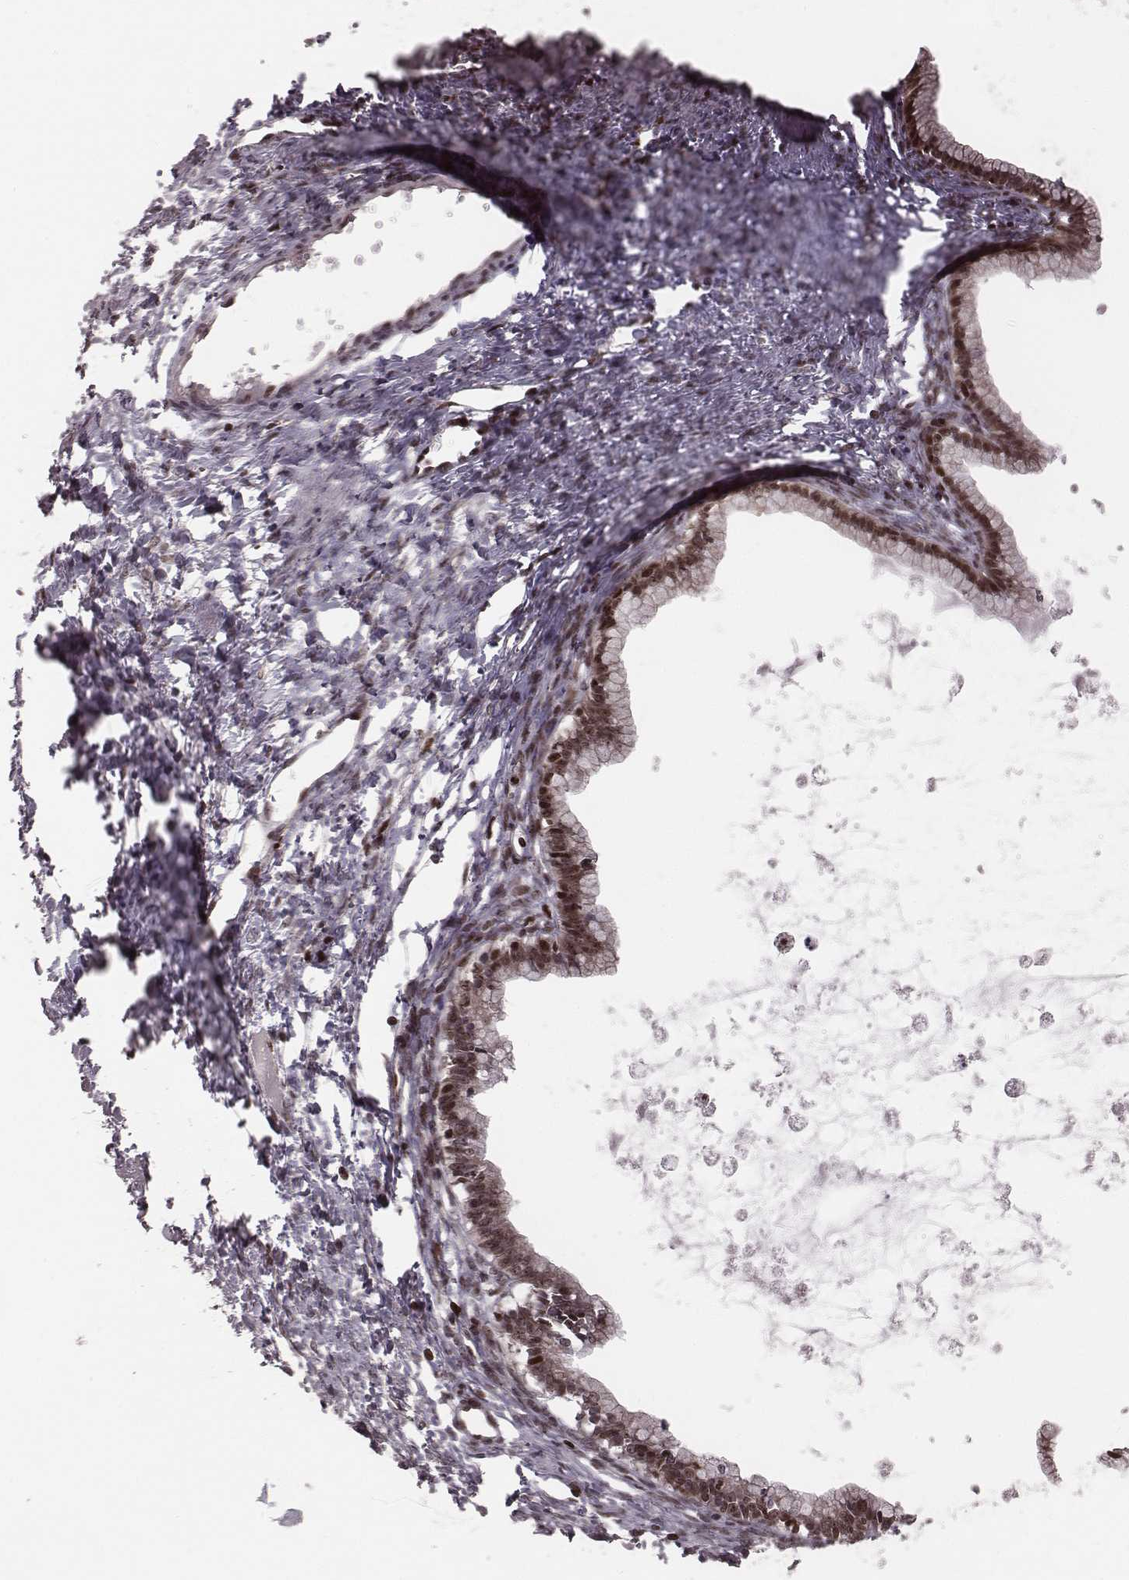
{"staining": {"intensity": "moderate", "quantity": ">75%", "location": "nuclear"}, "tissue": "ovarian cancer", "cell_type": "Tumor cells", "image_type": "cancer", "snomed": [{"axis": "morphology", "description": "Cystadenocarcinoma, mucinous, NOS"}, {"axis": "topography", "description": "Ovary"}], "caption": "Brown immunohistochemical staining in human ovarian cancer (mucinous cystadenocarcinoma) demonstrates moderate nuclear expression in about >75% of tumor cells.", "gene": "VRK3", "patient": {"sex": "female", "age": 41}}